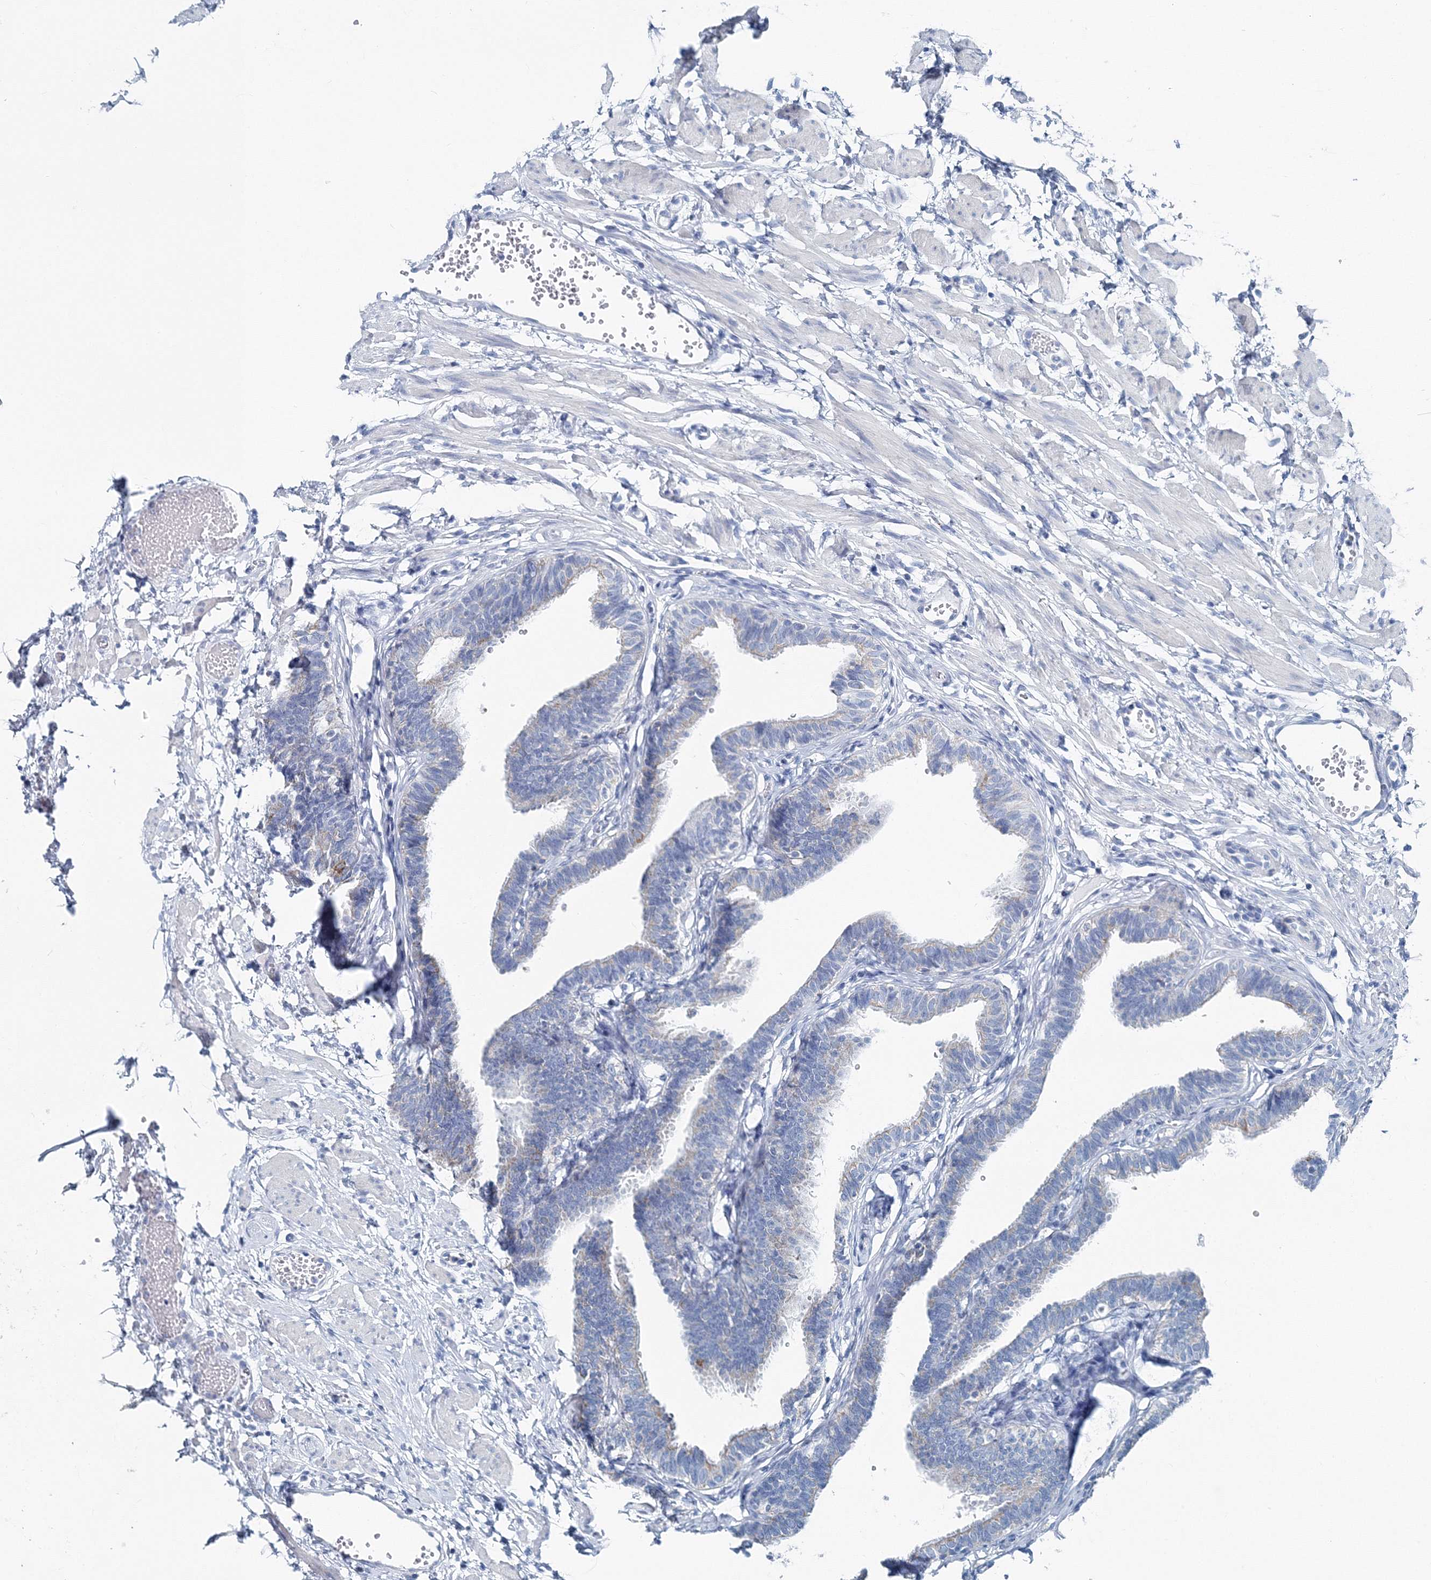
{"staining": {"intensity": "moderate", "quantity": "<25%", "location": "cytoplasmic/membranous"}, "tissue": "fallopian tube", "cell_type": "Glandular cells", "image_type": "normal", "snomed": [{"axis": "morphology", "description": "Normal tissue, NOS"}, {"axis": "topography", "description": "Fallopian tube"}, {"axis": "topography", "description": "Ovary"}], "caption": "This micrograph reveals IHC staining of unremarkable fallopian tube, with low moderate cytoplasmic/membranous expression in approximately <25% of glandular cells.", "gene": "GABARAPL2", "patient": {"sex": "female", "age": 23}}